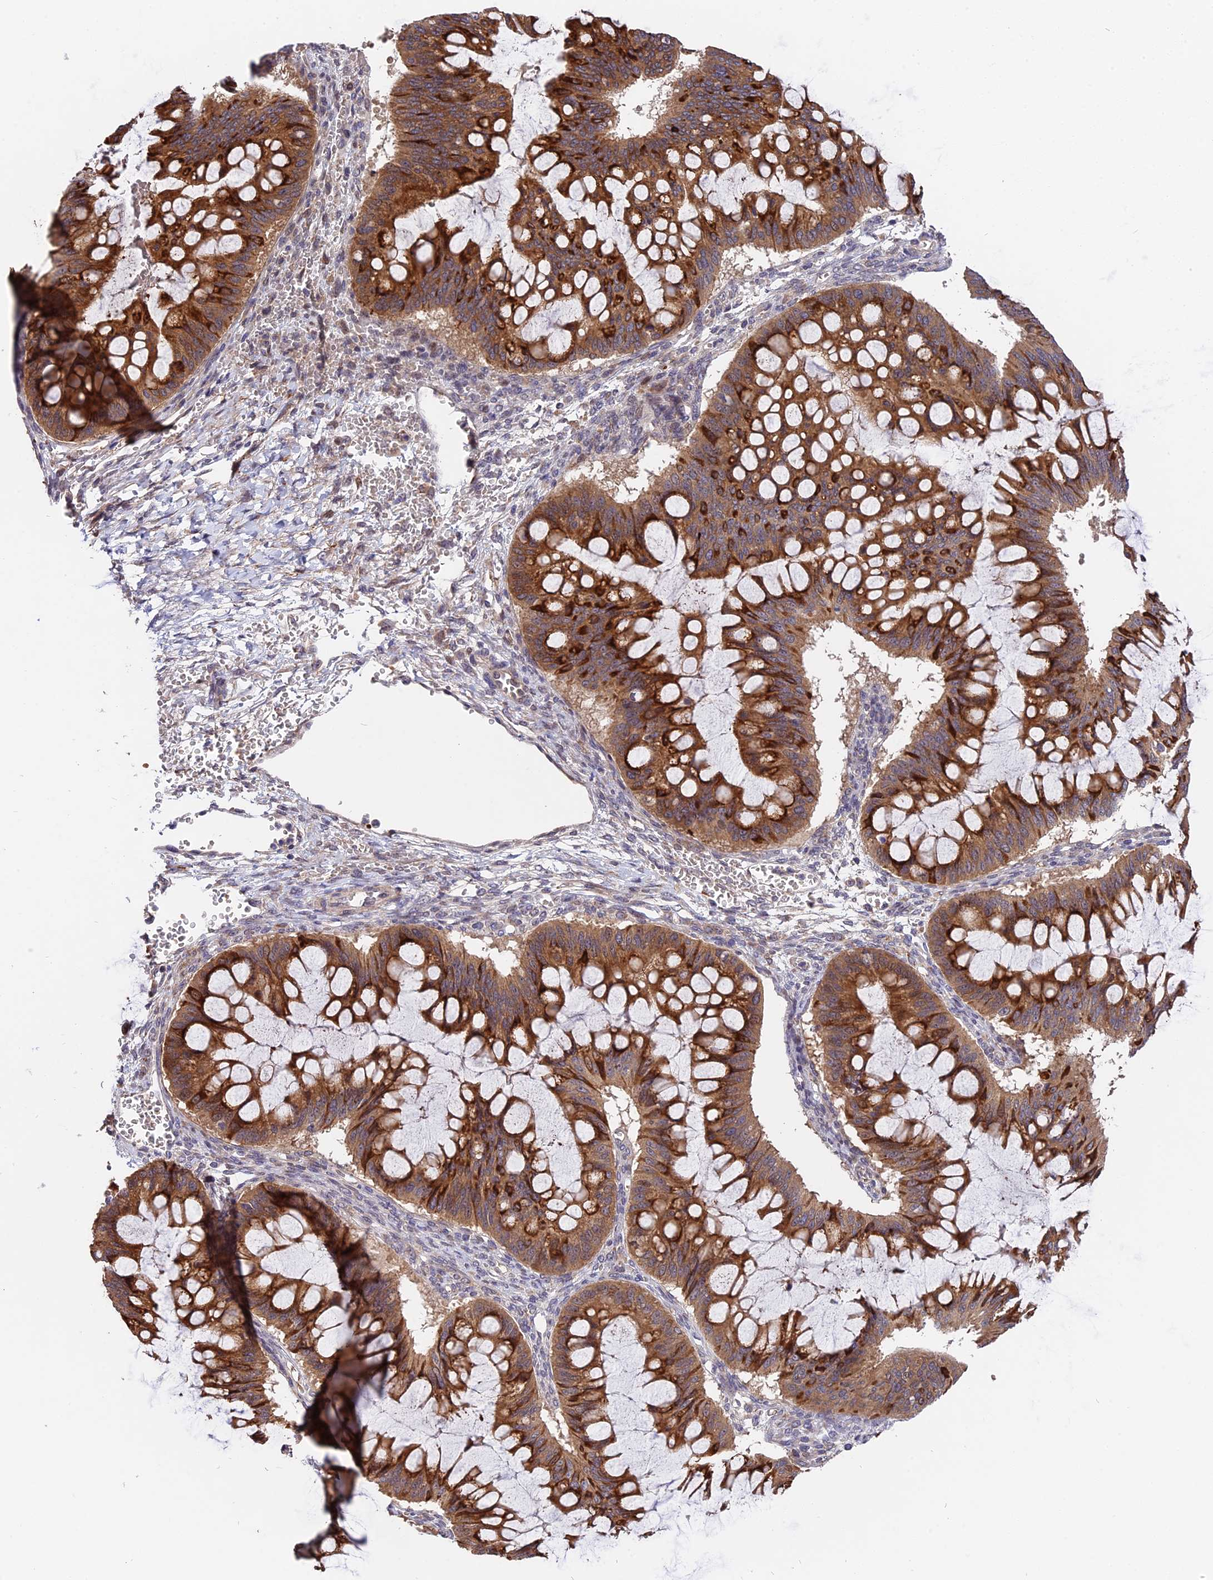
{"staining": {"intensity": "moderate", "quantity": ">75%", "location": "cytoplasmic/membranous"}, "tissue": "ovarian cancer", "cell_type": "Tumor cells", "image_type": "cancer", "snomed": [{"axis": "morphology", "description": "Cystadenocarcinoma, mucinous, NOS"}, {"axis": "topography", "description": "Ovary"}], "caption": "This micrograph displays immunohistochemistry (IHC) staining of ovarian cancer, with medium moderate cytoplasmic/membranous staining in about >75% of tumor cells.", "gene": "TRMT1", "patient": {"sex": "female", "age": 73}}